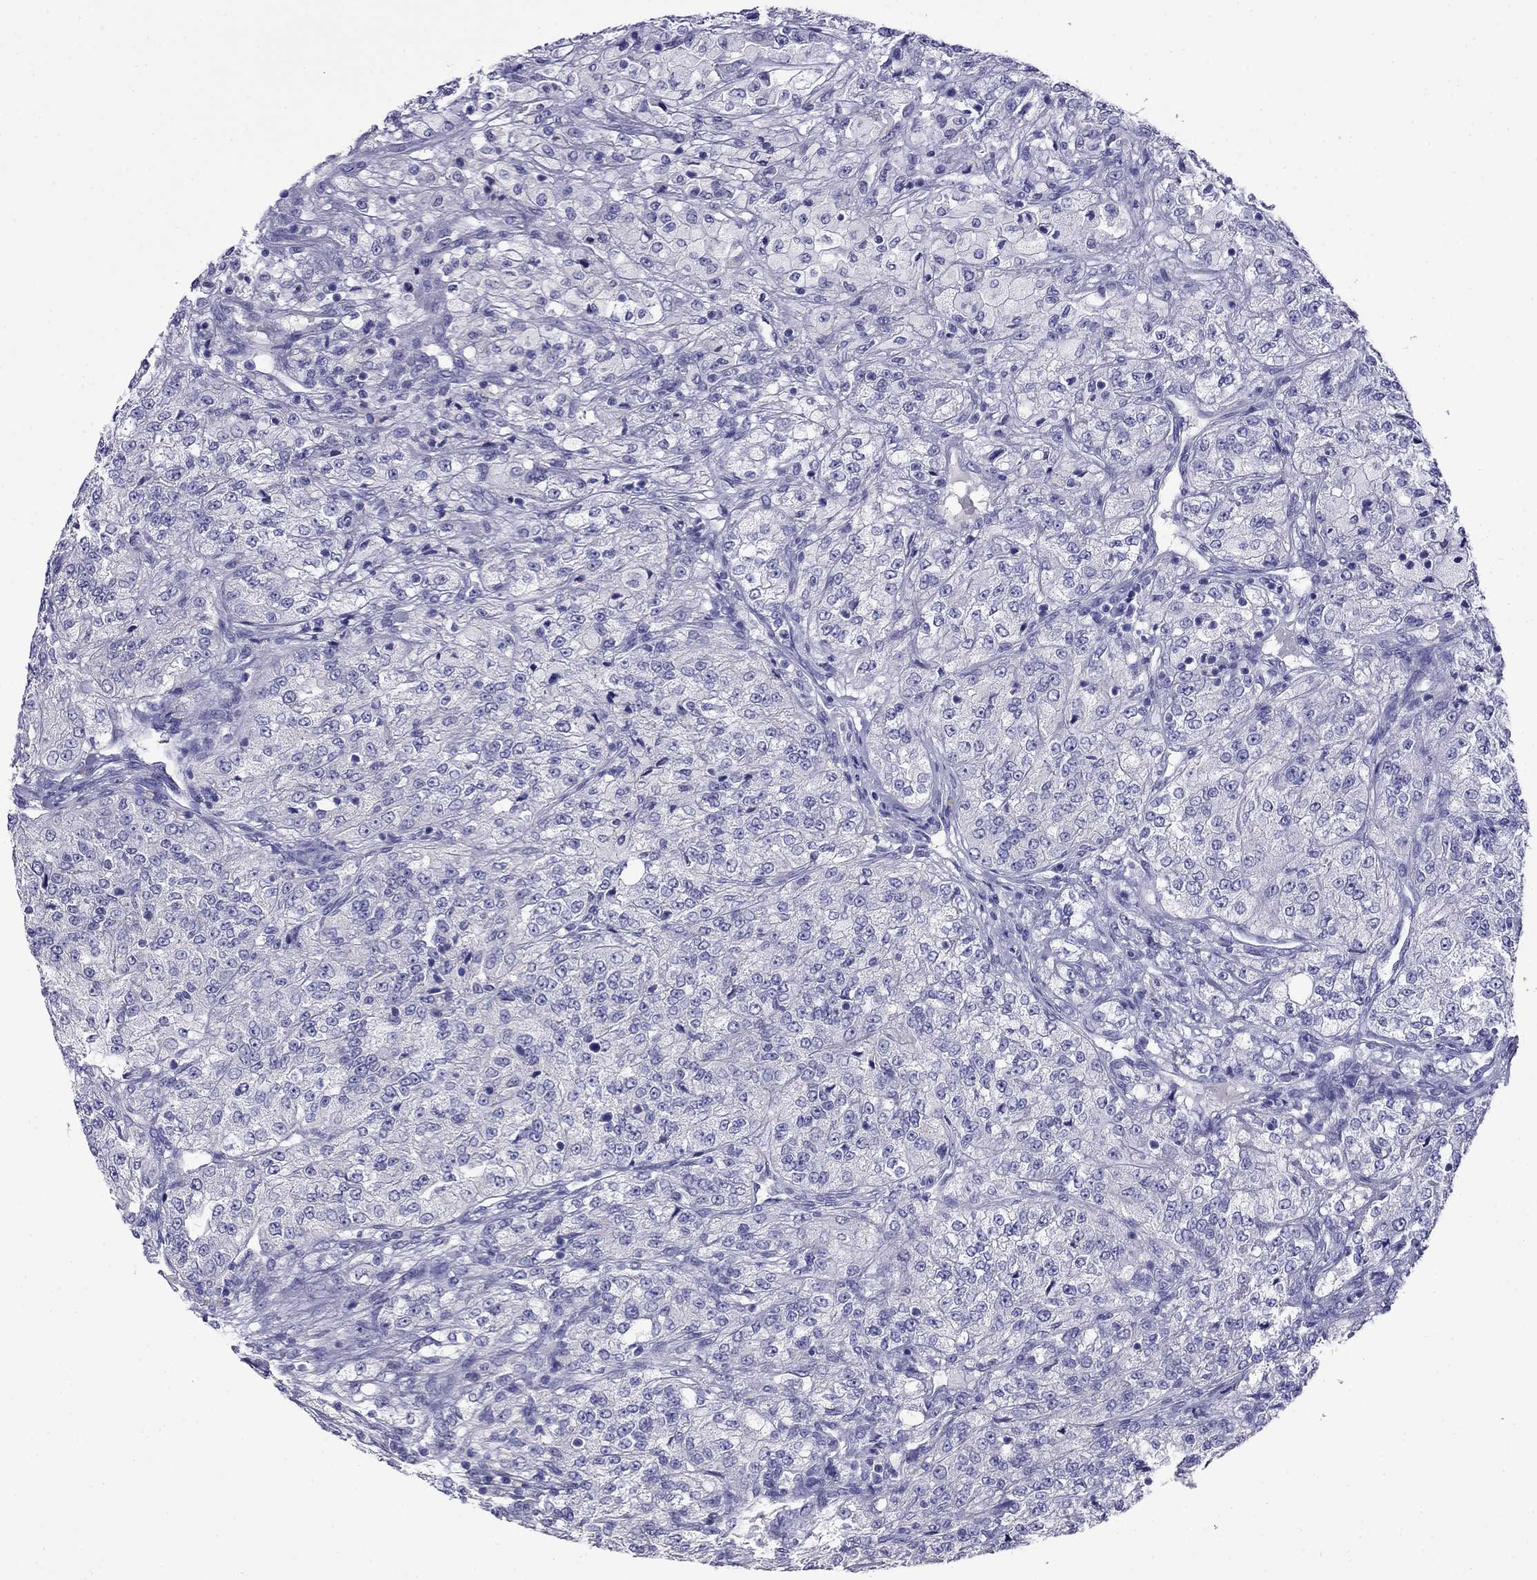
{"staining": {"intensity": "negative", "quantity": "none", "location": "none"}, "tissue": "renal cancer", "cell_type": "Tumor cells", "image_type": "cancer", "snomed": [{"axis": "morphology", "description": "Adenocarcinoma, NOS"}, {"axis": "topography", "description": "Kidney"}], "caption": "Protein analysis of renal adenocarcinoma reveals no significant staining in tumor cells.", "gene": "MYO15A", "patient": {"sex": "female", "age": 63}}